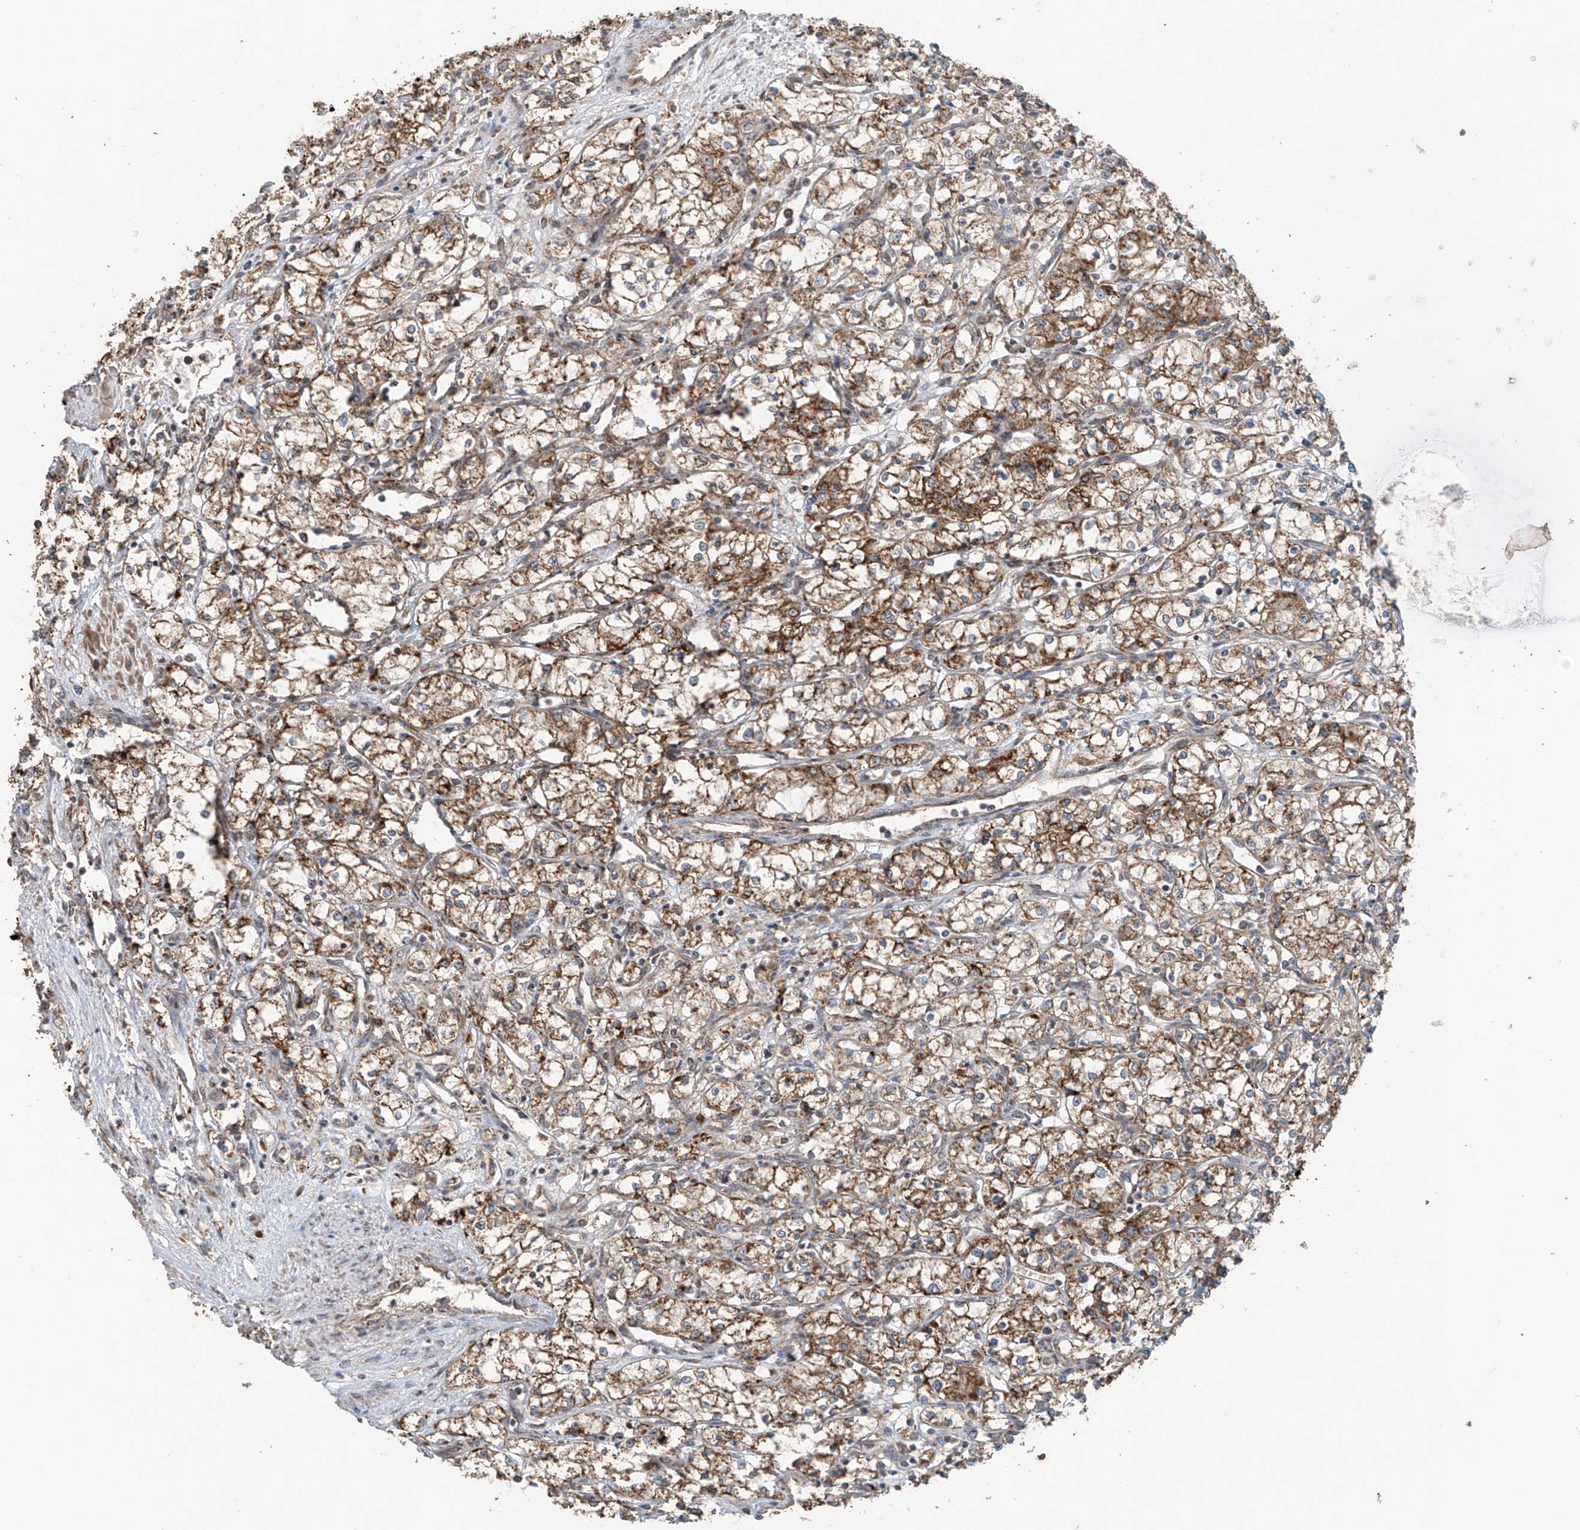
{"staining": {"intensity": "moderate", "quantity": ">75%", "location": "cytoplasmic/membranous"}, "tissue": "renal cancer", "cell_type": "Tumor cells", "image_type": "cancer", "snomed": [{"axis": "morphology", "description": "Adenocarcinoma, NOS"}, {"axis": "topography", "description": "Kidney"}], "caption": "Moderate cytoplasmic/membranous protein expression is appreciated in about >75% of tumor cells in renal adenocarcinoma. (brown staining indicates protein expression, while blue staining denotes nuclei).", "gene": "SAMD3", "patient": {"sex": "male", "age": 59}}